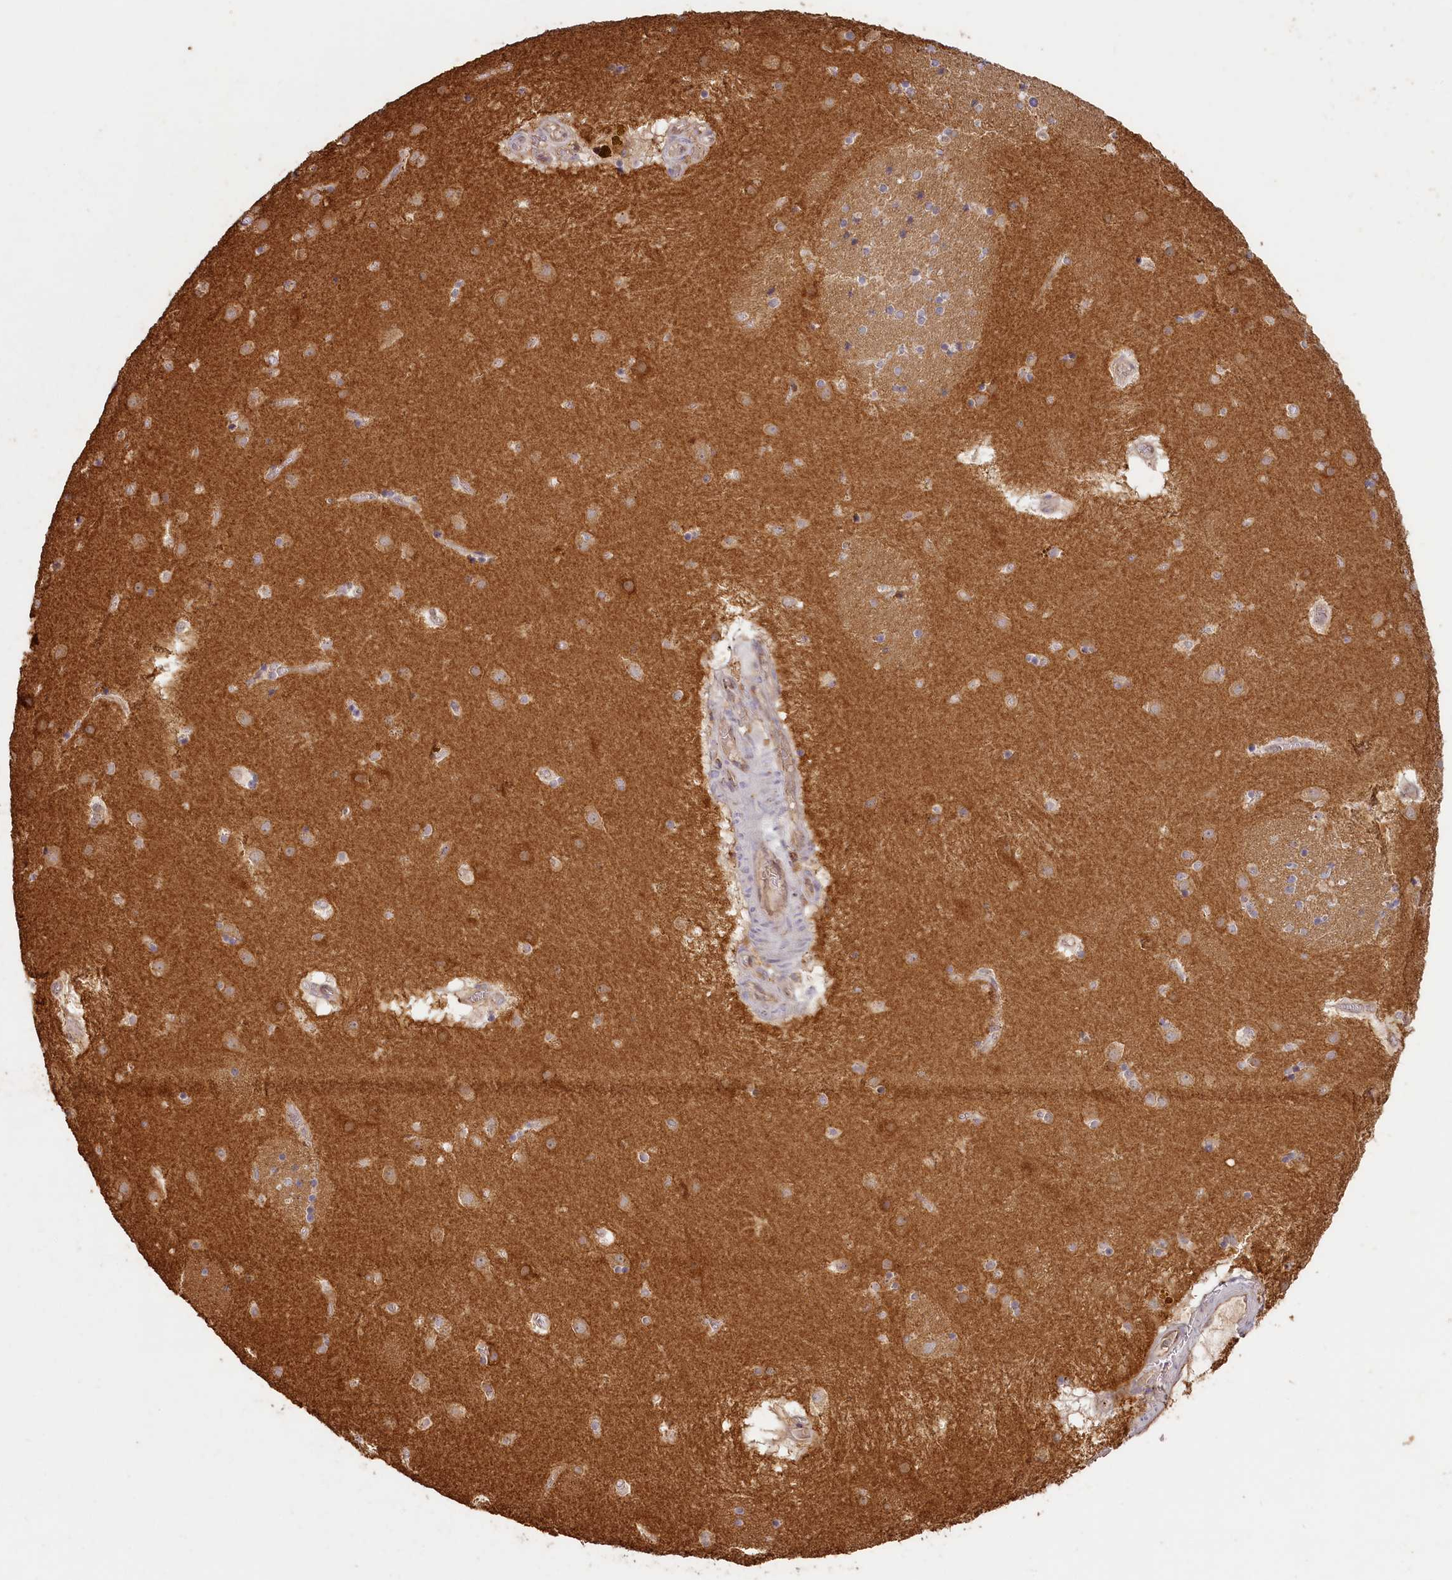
{"staining": {"intensity": "moderate", "quantity": "<25%", "location": "cytoplasmic/membranous"}, "tissue": "caudate", "cell_type": "Glial cells", "image_type": "normal", "snomed": [{"axis": "morphology", "description": "Normal tissue, NOS"}, {"axis": "topography", "description": "Lateral ventricle wall"}], "caption": "High-power microscopy captured an IHC image of benign caudate, revealing moderate cytoplasmic/membranous expression in about <25% of glial cells.", "gene": "MADD", "patient": {"sex": "male", "age": 70}}